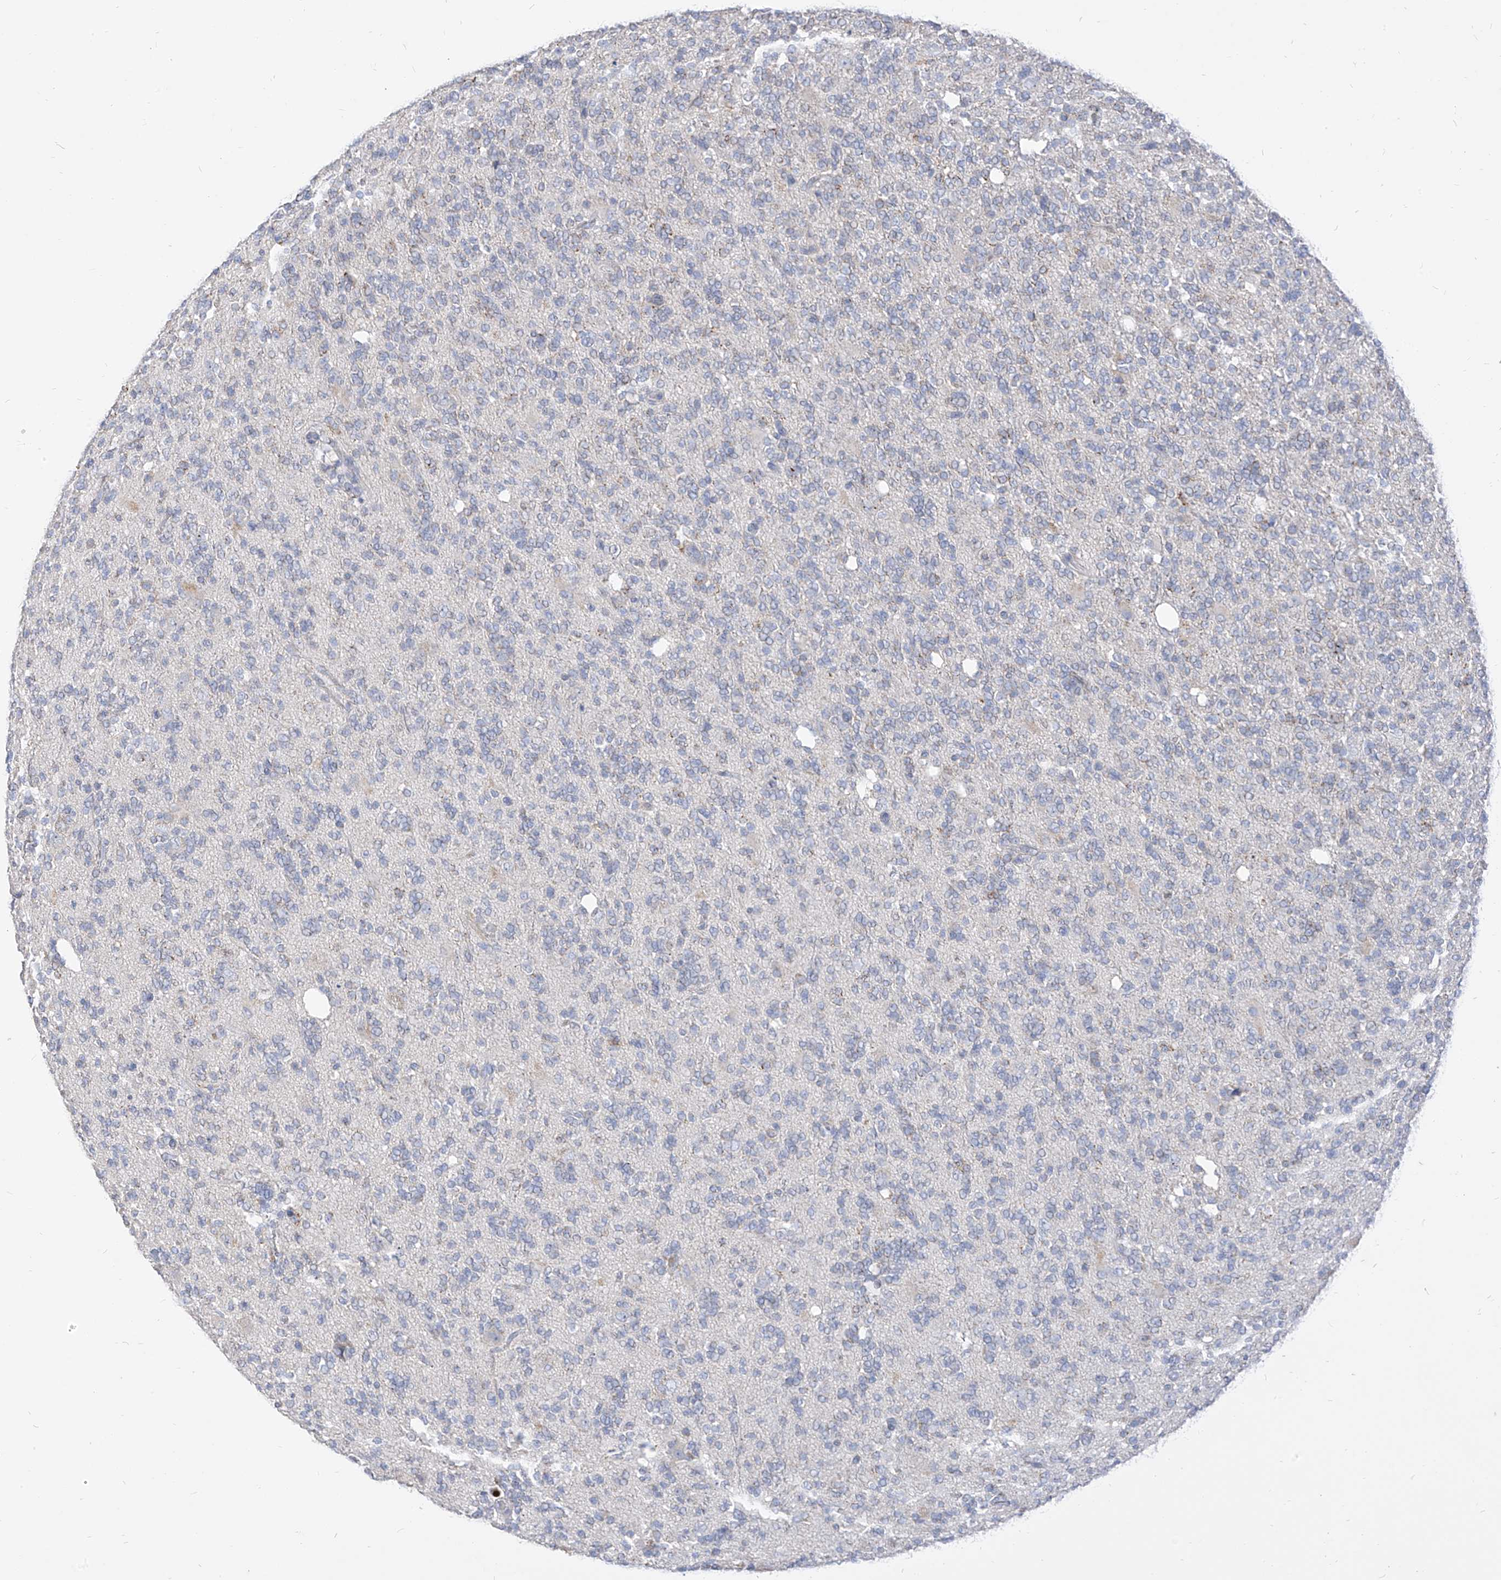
{"staining": {"intensity": "negative", "quantity": "none", "location": "none"}, "tissue": "glioma", "cell_type": "Tumor cells", "image_type": "cancer", "snomed": [{"axis": "morphology", "description": "Glioma, malignant, High grade"}, {"axis": "topography", "description": "Brain"}], "caption": "Immunohistochemistry (IHC) micrograph of neoplastic tissue: glioma stained with DAB (3,3'-diaminobenzidine) displays no significant protein positivity in tumor cells.", "gene": "RASA2", "patient": {"sex": "female", "age": 62}}